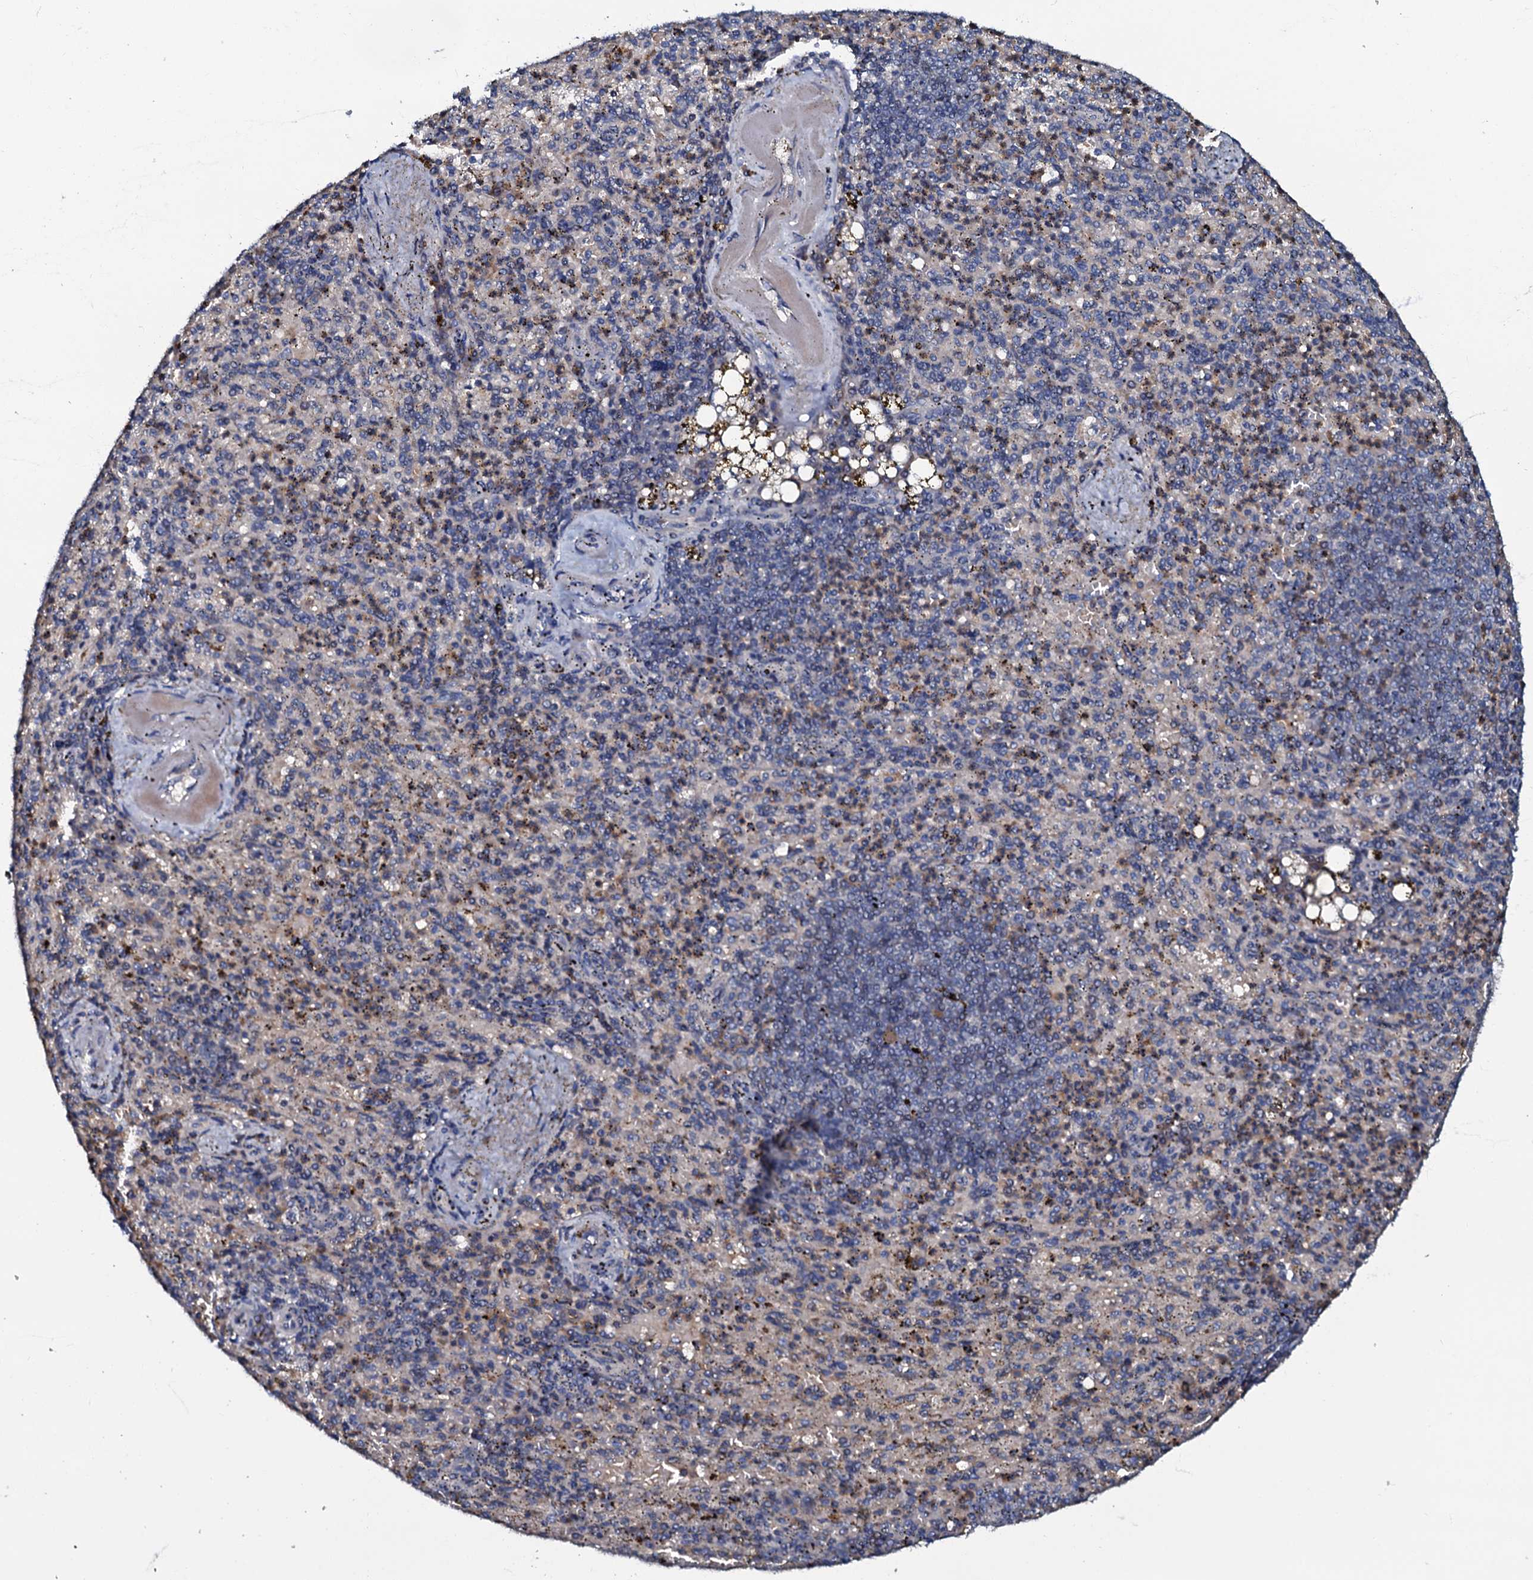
{"staining": {"intensity": "weak", "quantity": "<25%", "location": "cytoplasmic/membranous"}, "tissue": "spleen", "cell_type": "Cells in red pulp", "image_type": "normal", "snomed": [{"axis": "morphology", "description": "Normal tissue, NOS"}, {"axis": "topography", "description": "Spleen"}], "caption": "Immunohistochemistry (IHC) photomicrograph of unremarkable spleen stained for a protein (brown), which exhibits no positivity in cells in red pulp.", "gene": "CPNE2", "patient": {"sex": "female", "age": 74}}